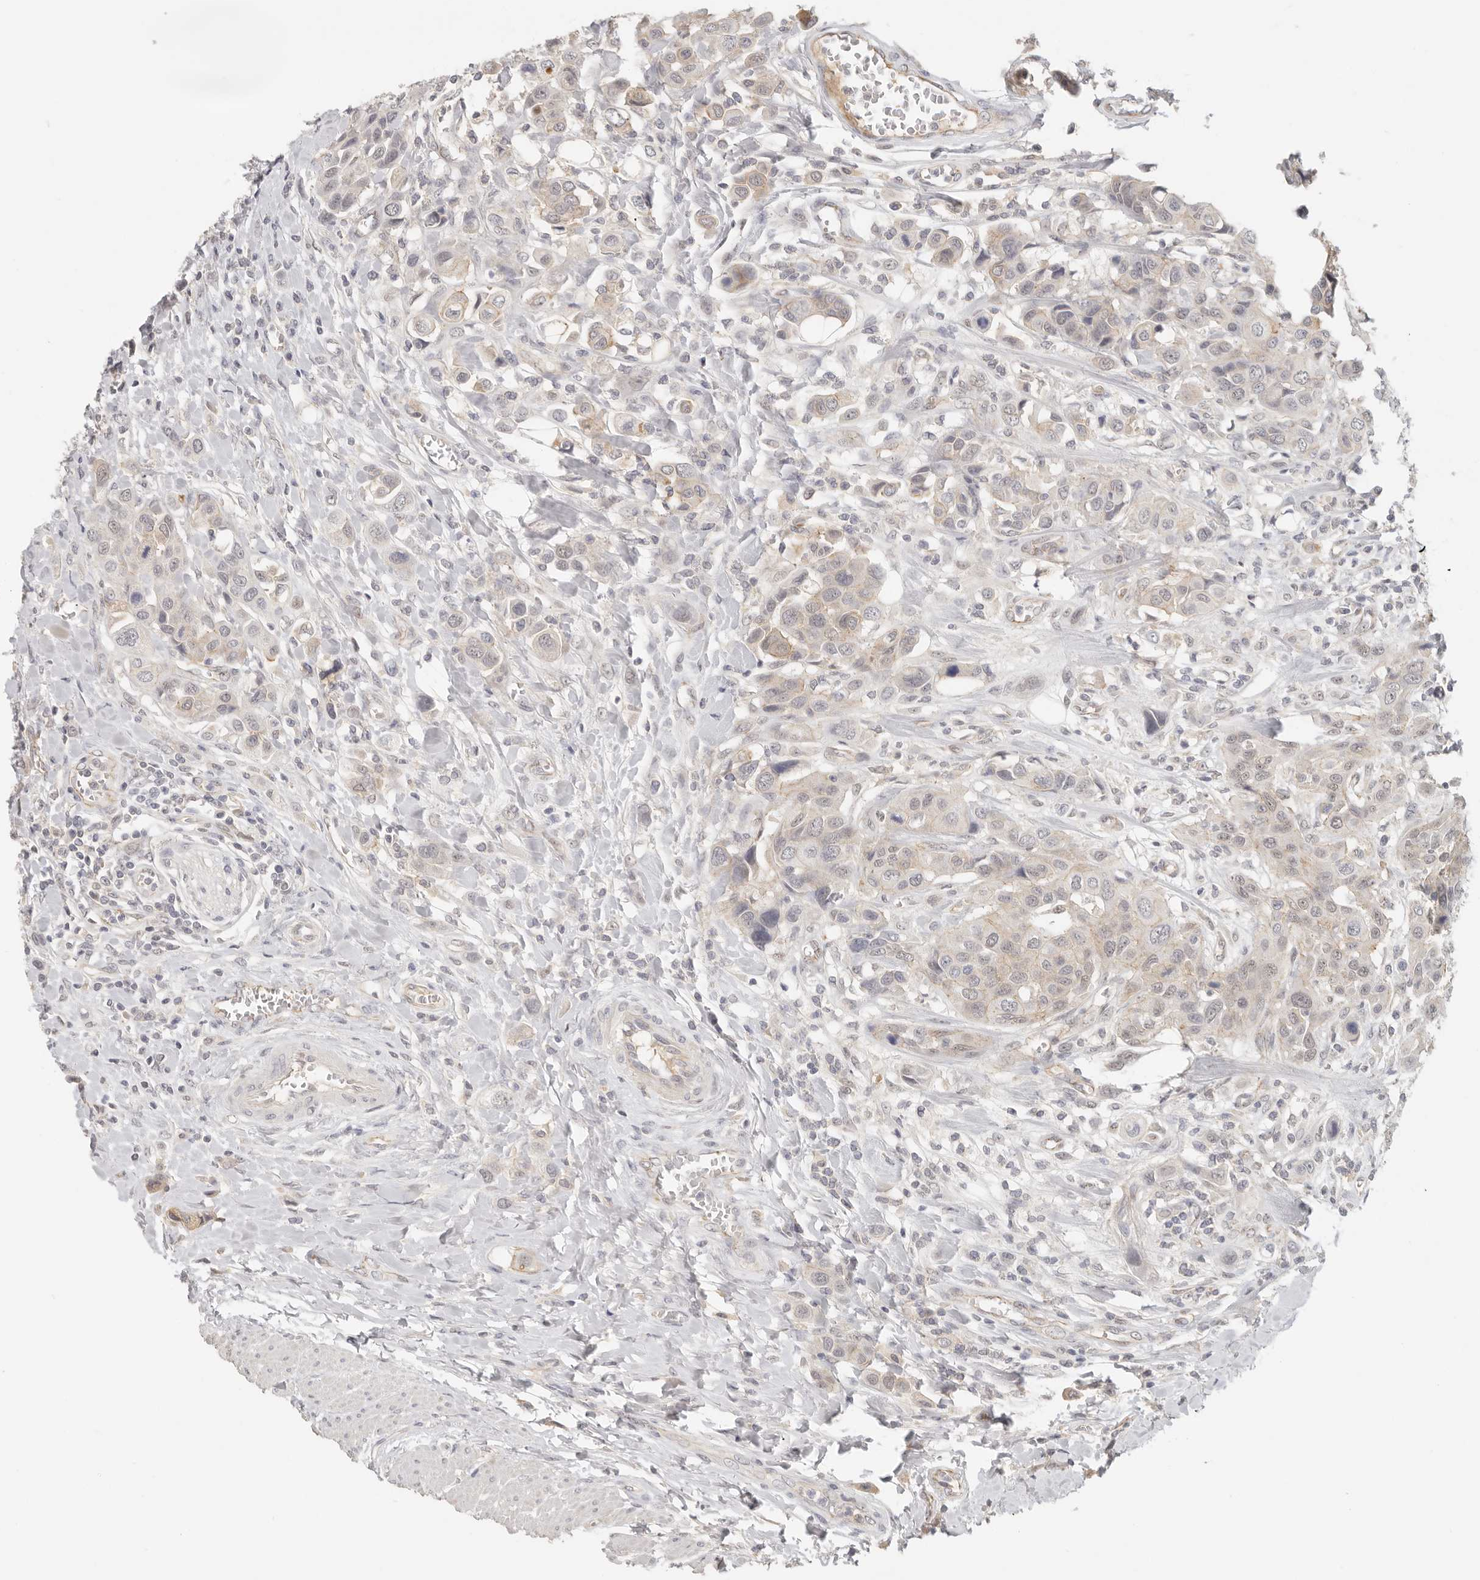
{"staining": {"intensity": "weak", "quantity": "<25%", "location": "cytoplasmic/membranous"}, "tissue": "urothelial cancer", "cell_type": "Tumor cells", "image_type": "cancer", "snomed": [{"axis": "morphology", "description": "Urothelial carcinoma, High grade"}, {"axis": "topography", "description": "Urinary bladder"}], "caption": "This is a micrograph of immunohistochemistry staining of urothelial cancer, which shows no positivity in tumor cells.", "gene": "ANXA9", "patient": {"sex": "male", "age": 50}}